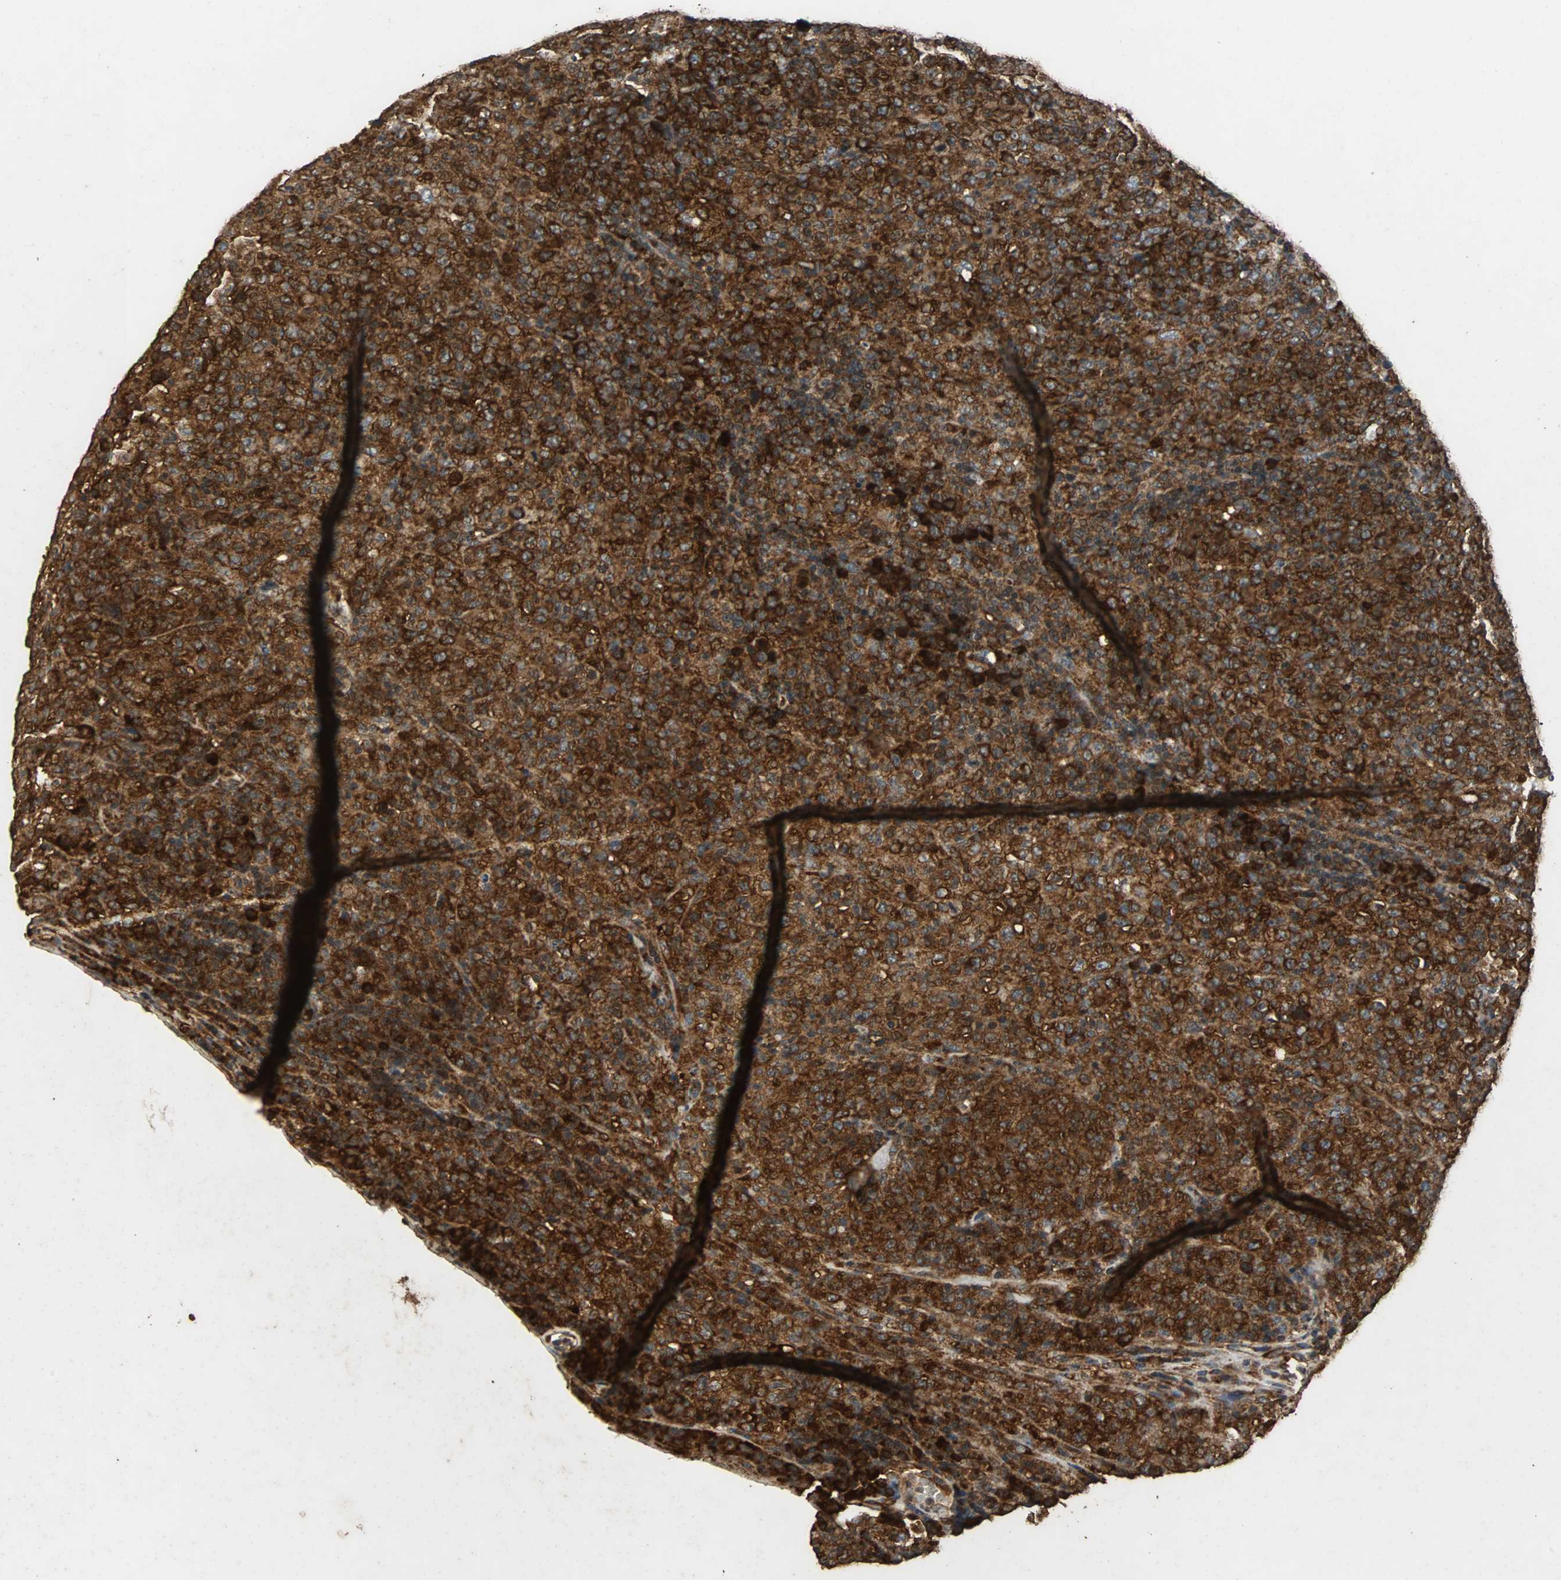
{"staining": {"intensity": "strong", "quantity": ">75%", "location": "cytoplasmic/membranous"}, "tissue": "lymphoma", "cell_type": "Tumor cells", "image_type": "cancer", "snomed": [{"axis": "morphology", "description": "Malignant lymphoma, non-Hodgkin's type, High grade"}, {"axis": "topography", "description": "Tonsil"}], "caption": "Protein staining of high-grade malignant lymphoma, non-Hodgkin's type tissue demonstrates strong cytoplasmic/membranous staining in about >75% of tumor cells.", "gene": "NAA10", "patient": {"sex": "female", "age": 36}}